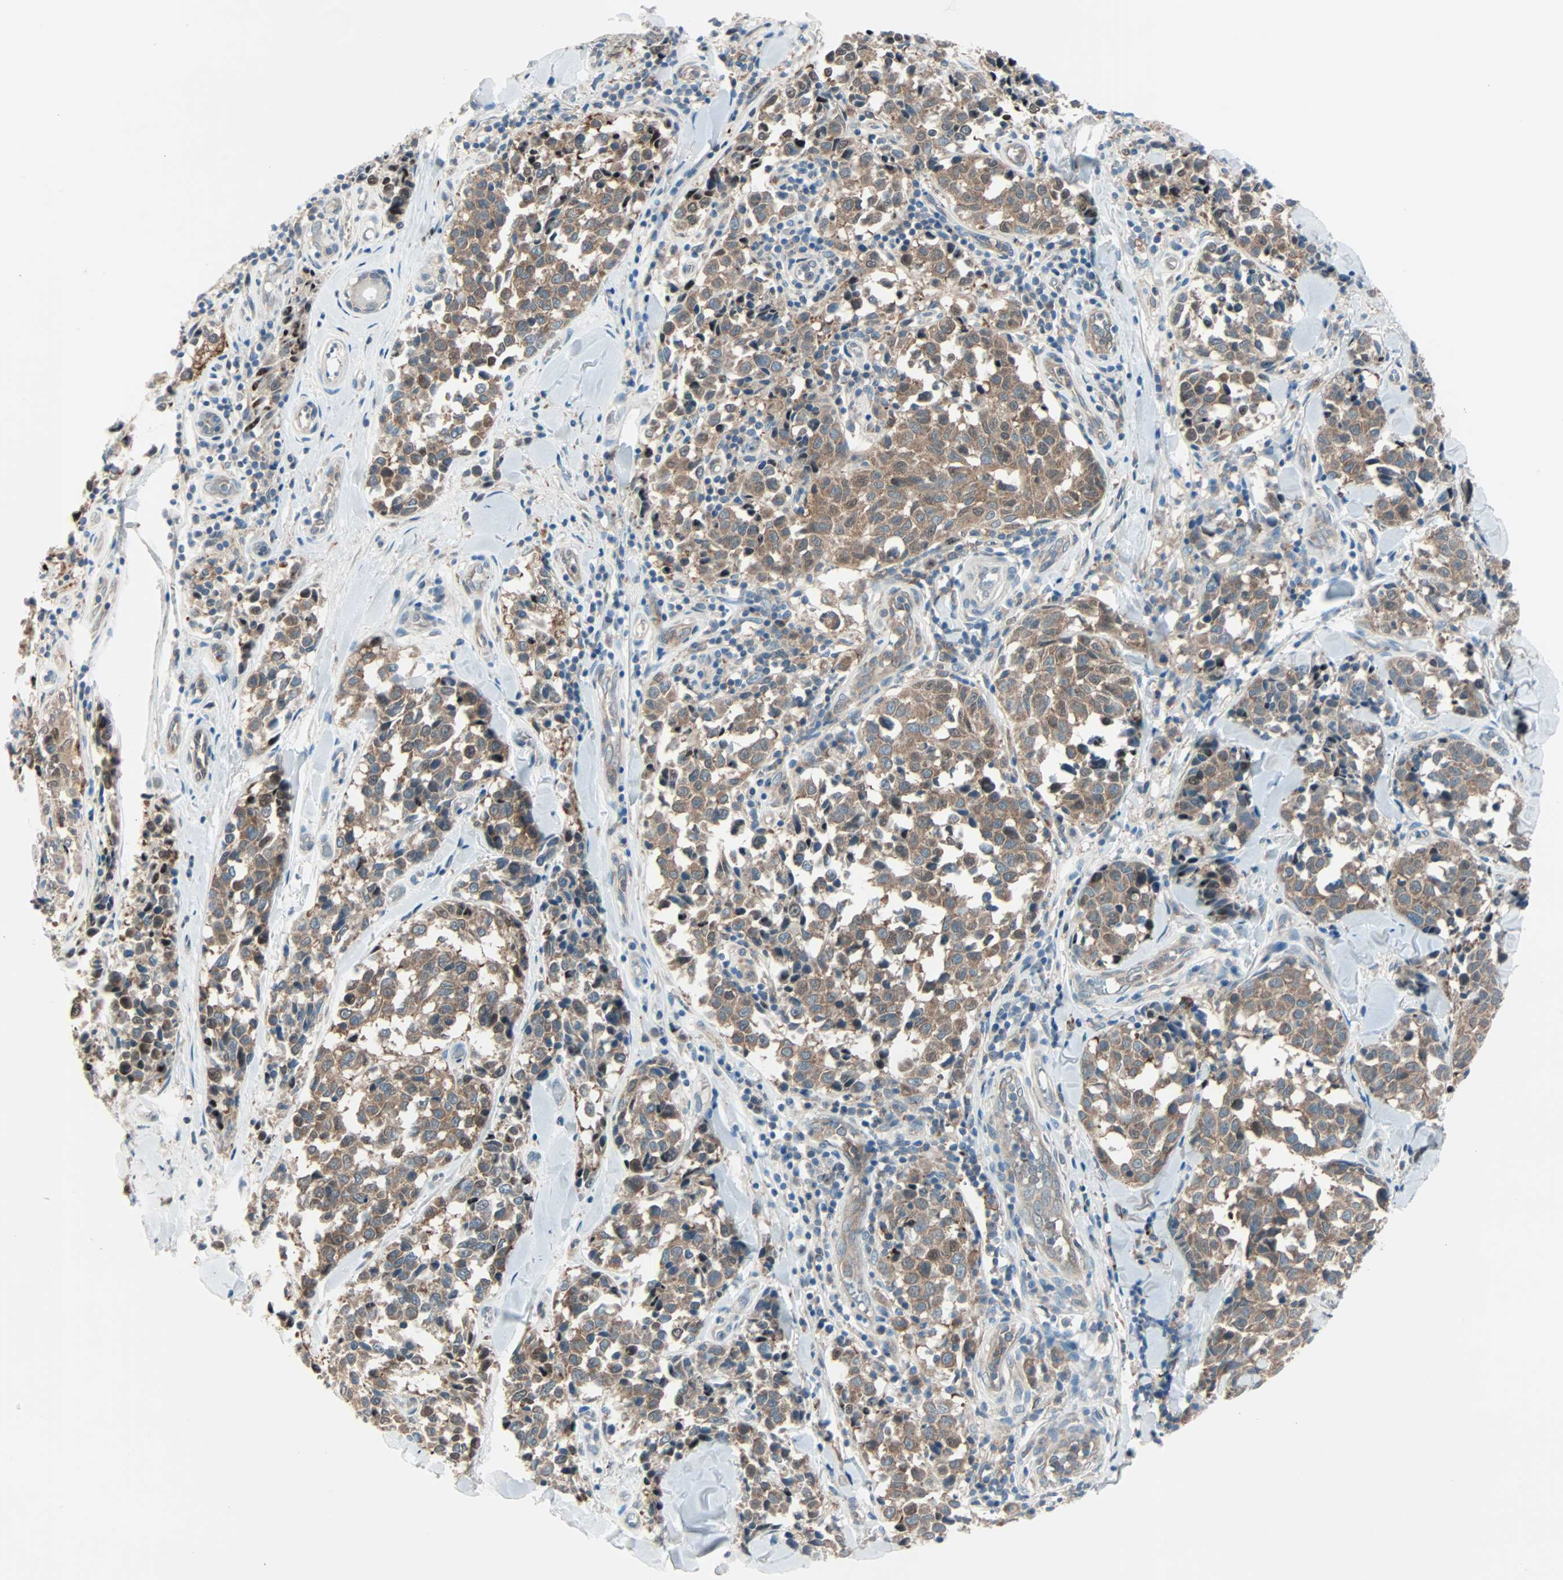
{"staining": {"intensity": "moderate", "quantity": ">75%", "location": "cytoplasmic/membranous"}, "tissue": "melanoma", "cell_type": "Tumor cells", "image_type": "cancer", "snomed": [{"axis": "morphology", "description": "Malignant melanoma, NOS"}, {"axis": "topography", "description": "Skin"}], "caption": "Immunohistochemical staining of malignant melanoma reveals medium levels of moderate cytoplasmic/membranous expression in about >75% of tumor cells.", "gene": "SMIM8", "patient": {"sex": "female", "age": 64}}